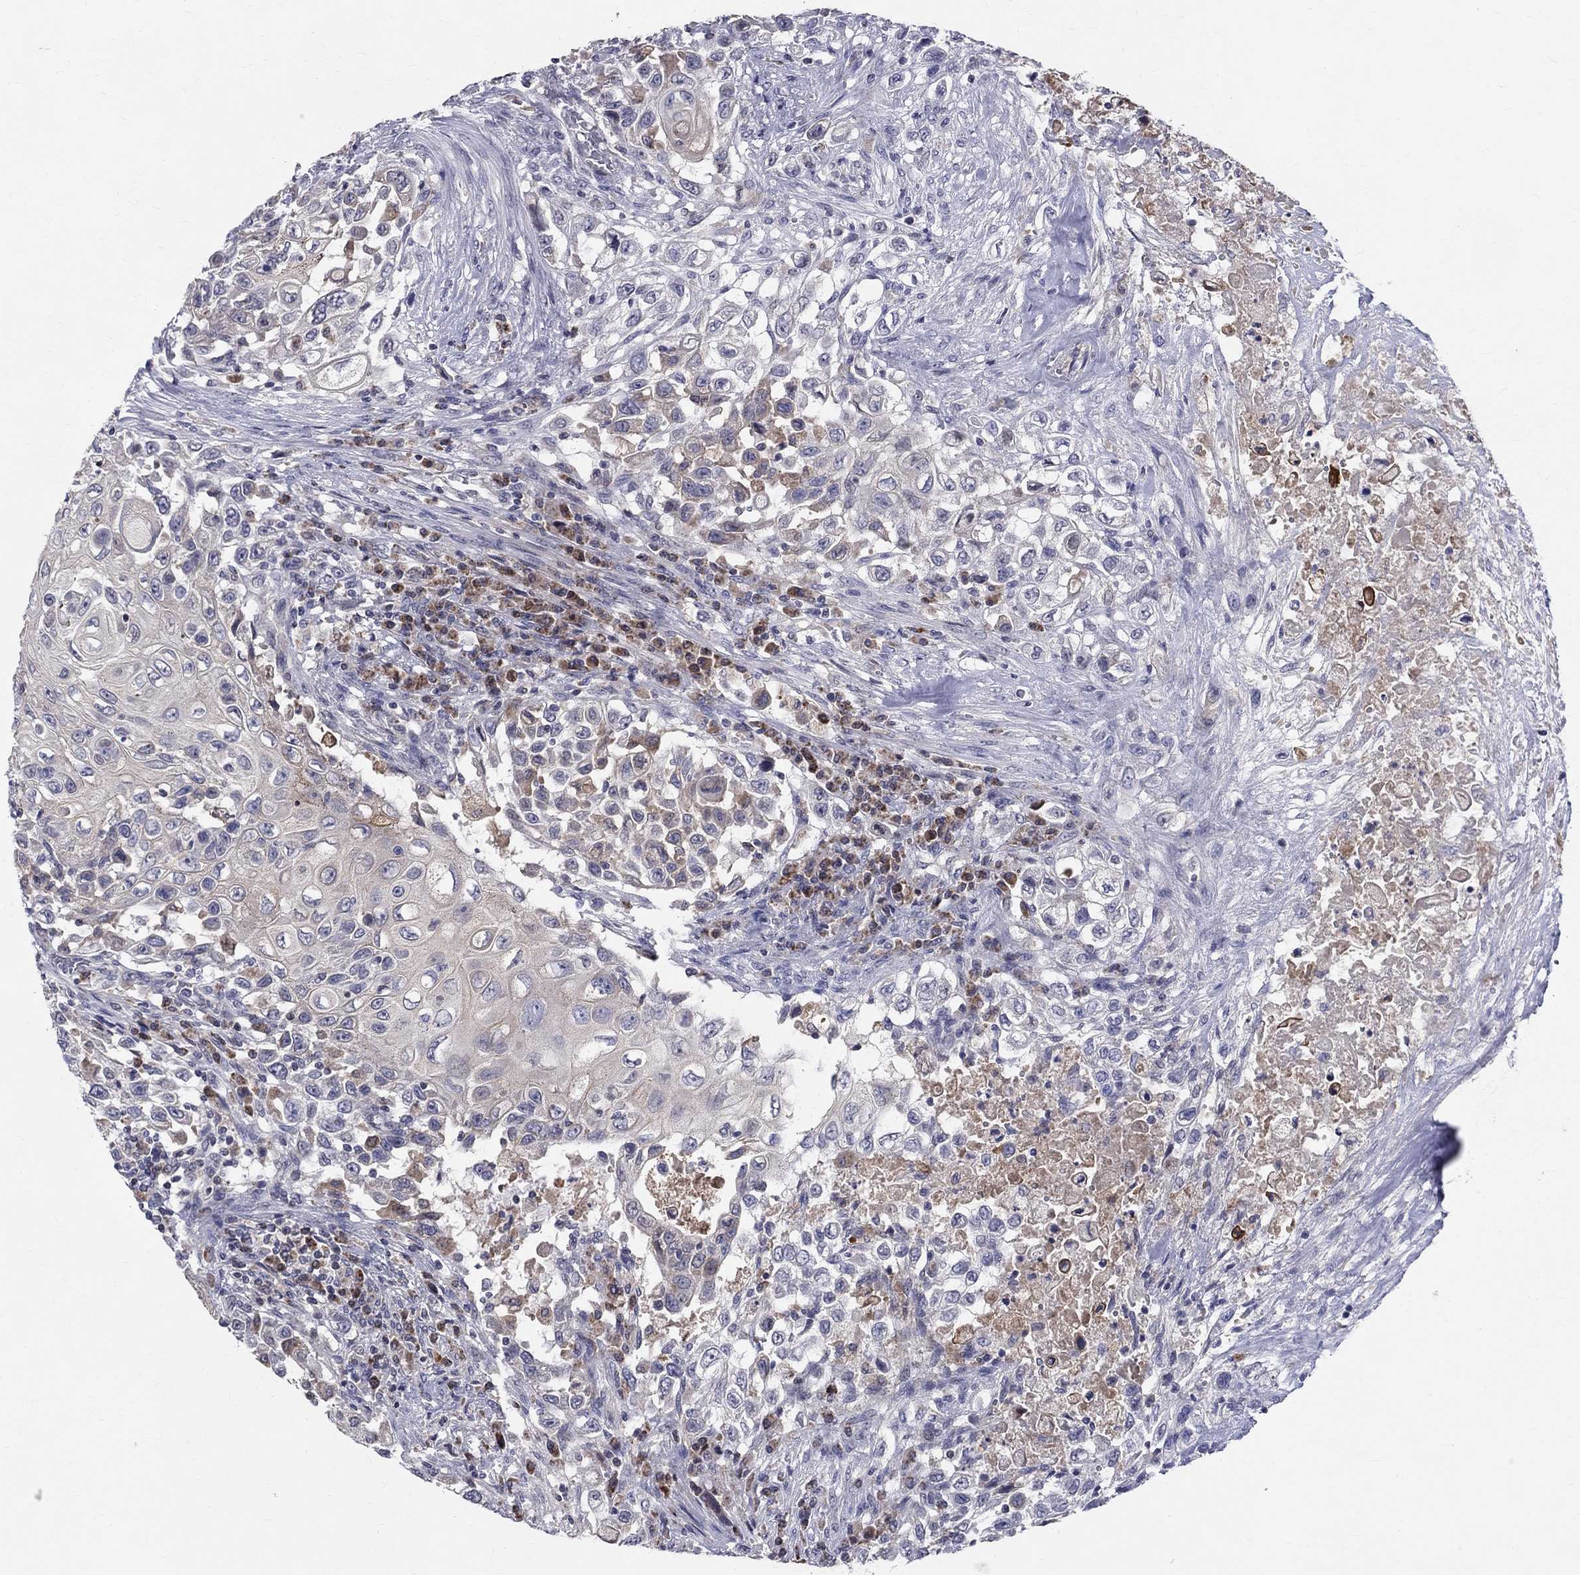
{"staining": {"intensity": "negative", "quantity": "none", "location": "none"}, "tissue": "urothelial cancer", "cell_type": "Tumor cells", "image_type": "cancer", "snomed": [{"axis": "morphology", "description": "Urothelial carcinoma, High grade"}, {"axis": "topography", "description": "Urinary bladder"}], "caption": "DAB immunohistochemical staining of urothelial cancer exhibits no significant staining in tumor cells.", "gene": "SLC4A10", "patient": {"sex": "female", "age": 56}}